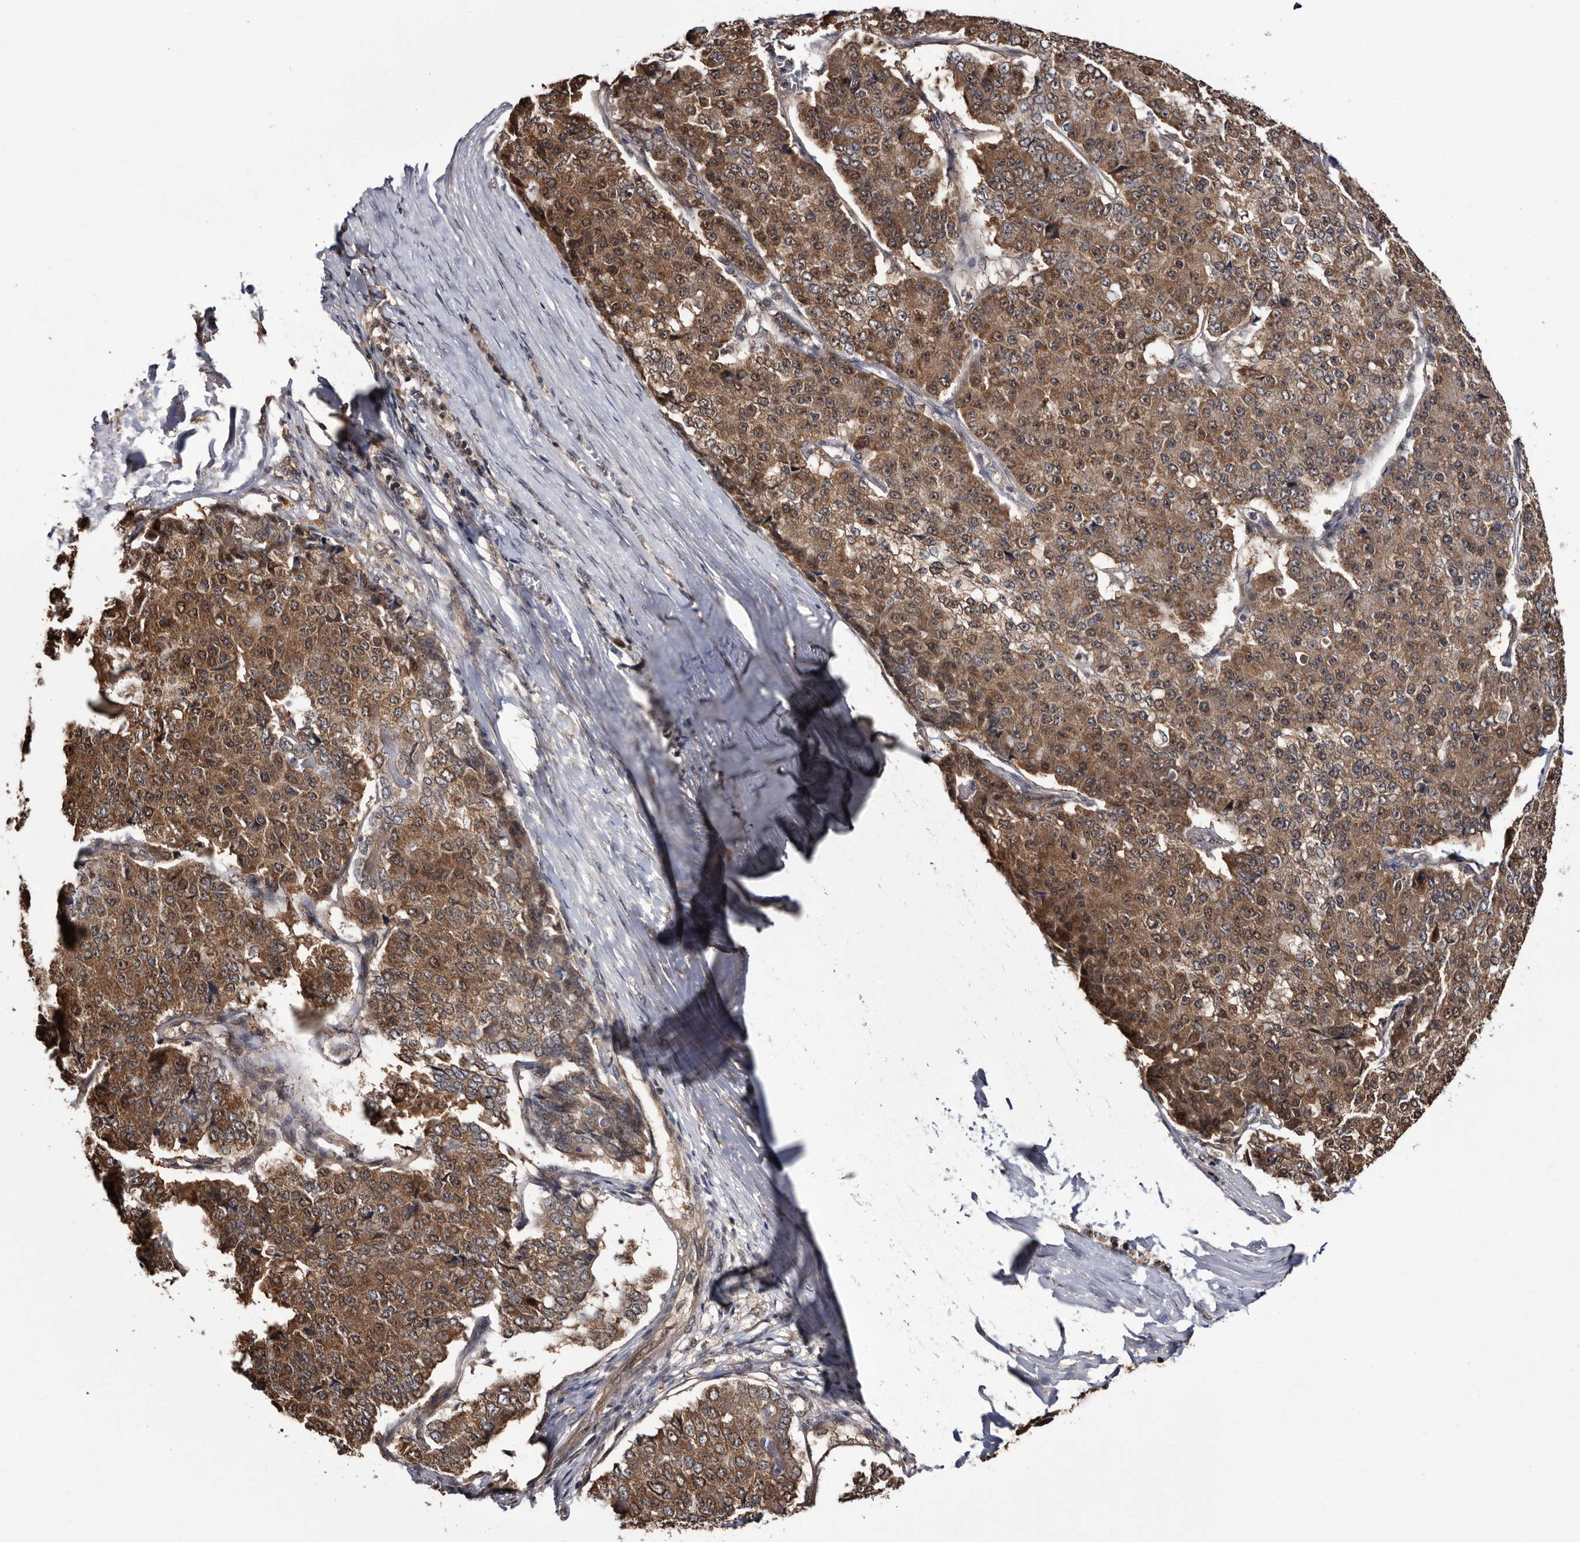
{"staining": {"intensity": "moderate", "quantity": ">75%", "location": "cytoplasmic/membranous"}, "tissue": "pancreatic cancer", "cell_type": "Tumor cells", "image_type": "cancer", "snomed": [{"axis": "morphology", "description": "Adenocarcinoma, NOS"}, {"axis": "topography", "description": "Pancreas"}], "caption": "About >75% of tumor cells in human pancreatic cancer demonstrate moderate cytoplasmic/membranous protein staining as visualized by brown immunohistochemical staining.", "gene": "TTI2", "patient": {"sex": "male", "age": 50}}